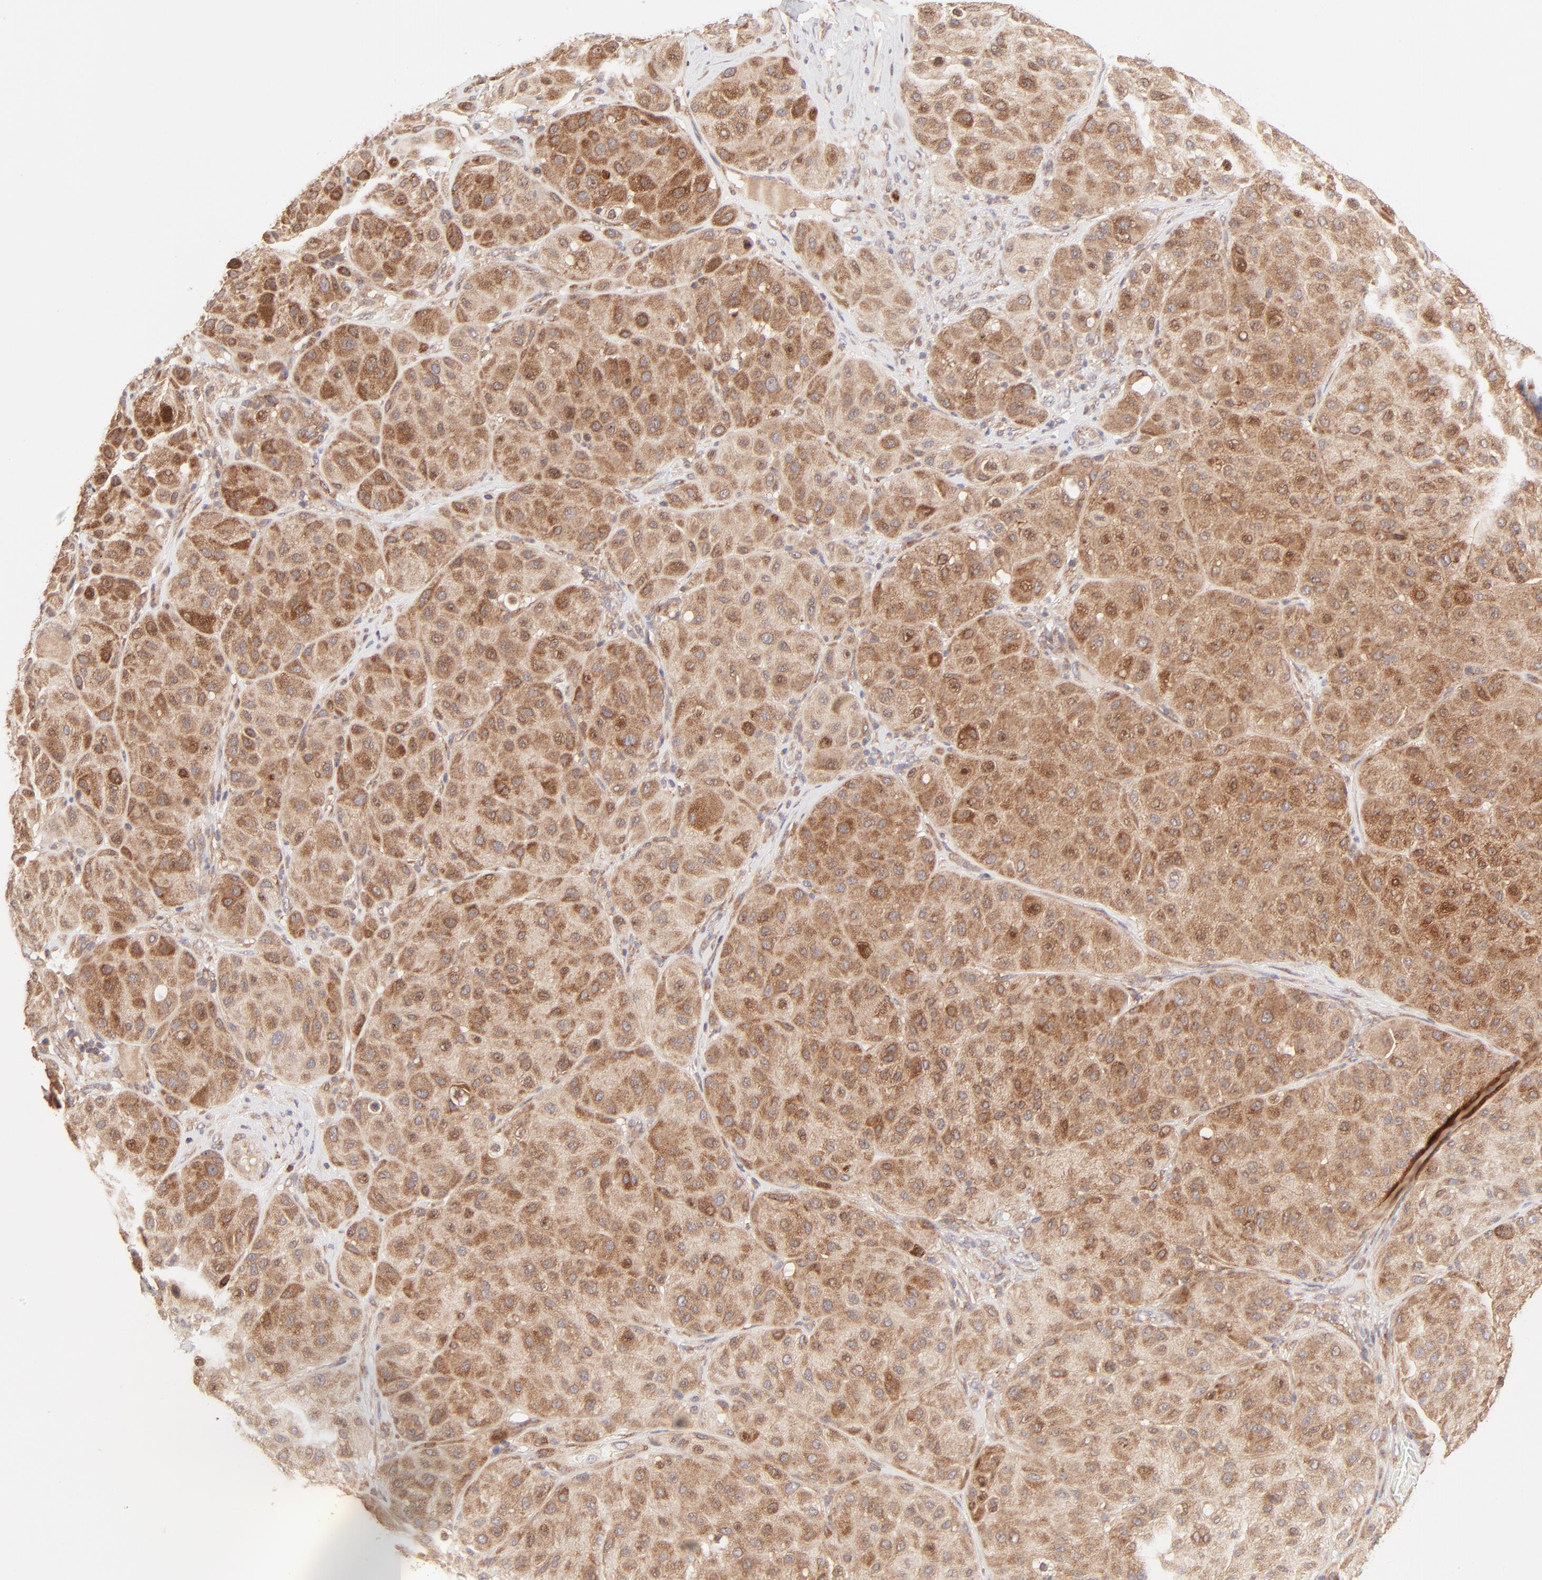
{"staining": {"intensity": "strong", "quantity": ">75%", "location": "cytoplasmic/membranous"}, "tissue": "melanoma", "cell_type": "Tumor cells", "image_type": "cancer", "snomed": [{"axis": "morphology", "description": "Normal tissue, NOS"}, {"axis": "morphology", "description": "Malignant melanoma, Metastatic site"}, {"axis": "topography", "description": "Skin"}], "caption": "Malignant melanoma (metastatic site) was stained to show a protein in brown. There is high levels of strong cytoplasmic/membranous expression in approximately >75% of tumor cells.", "gene": "TNRC6B", "patient": {"sex": "male", "age": 41}}